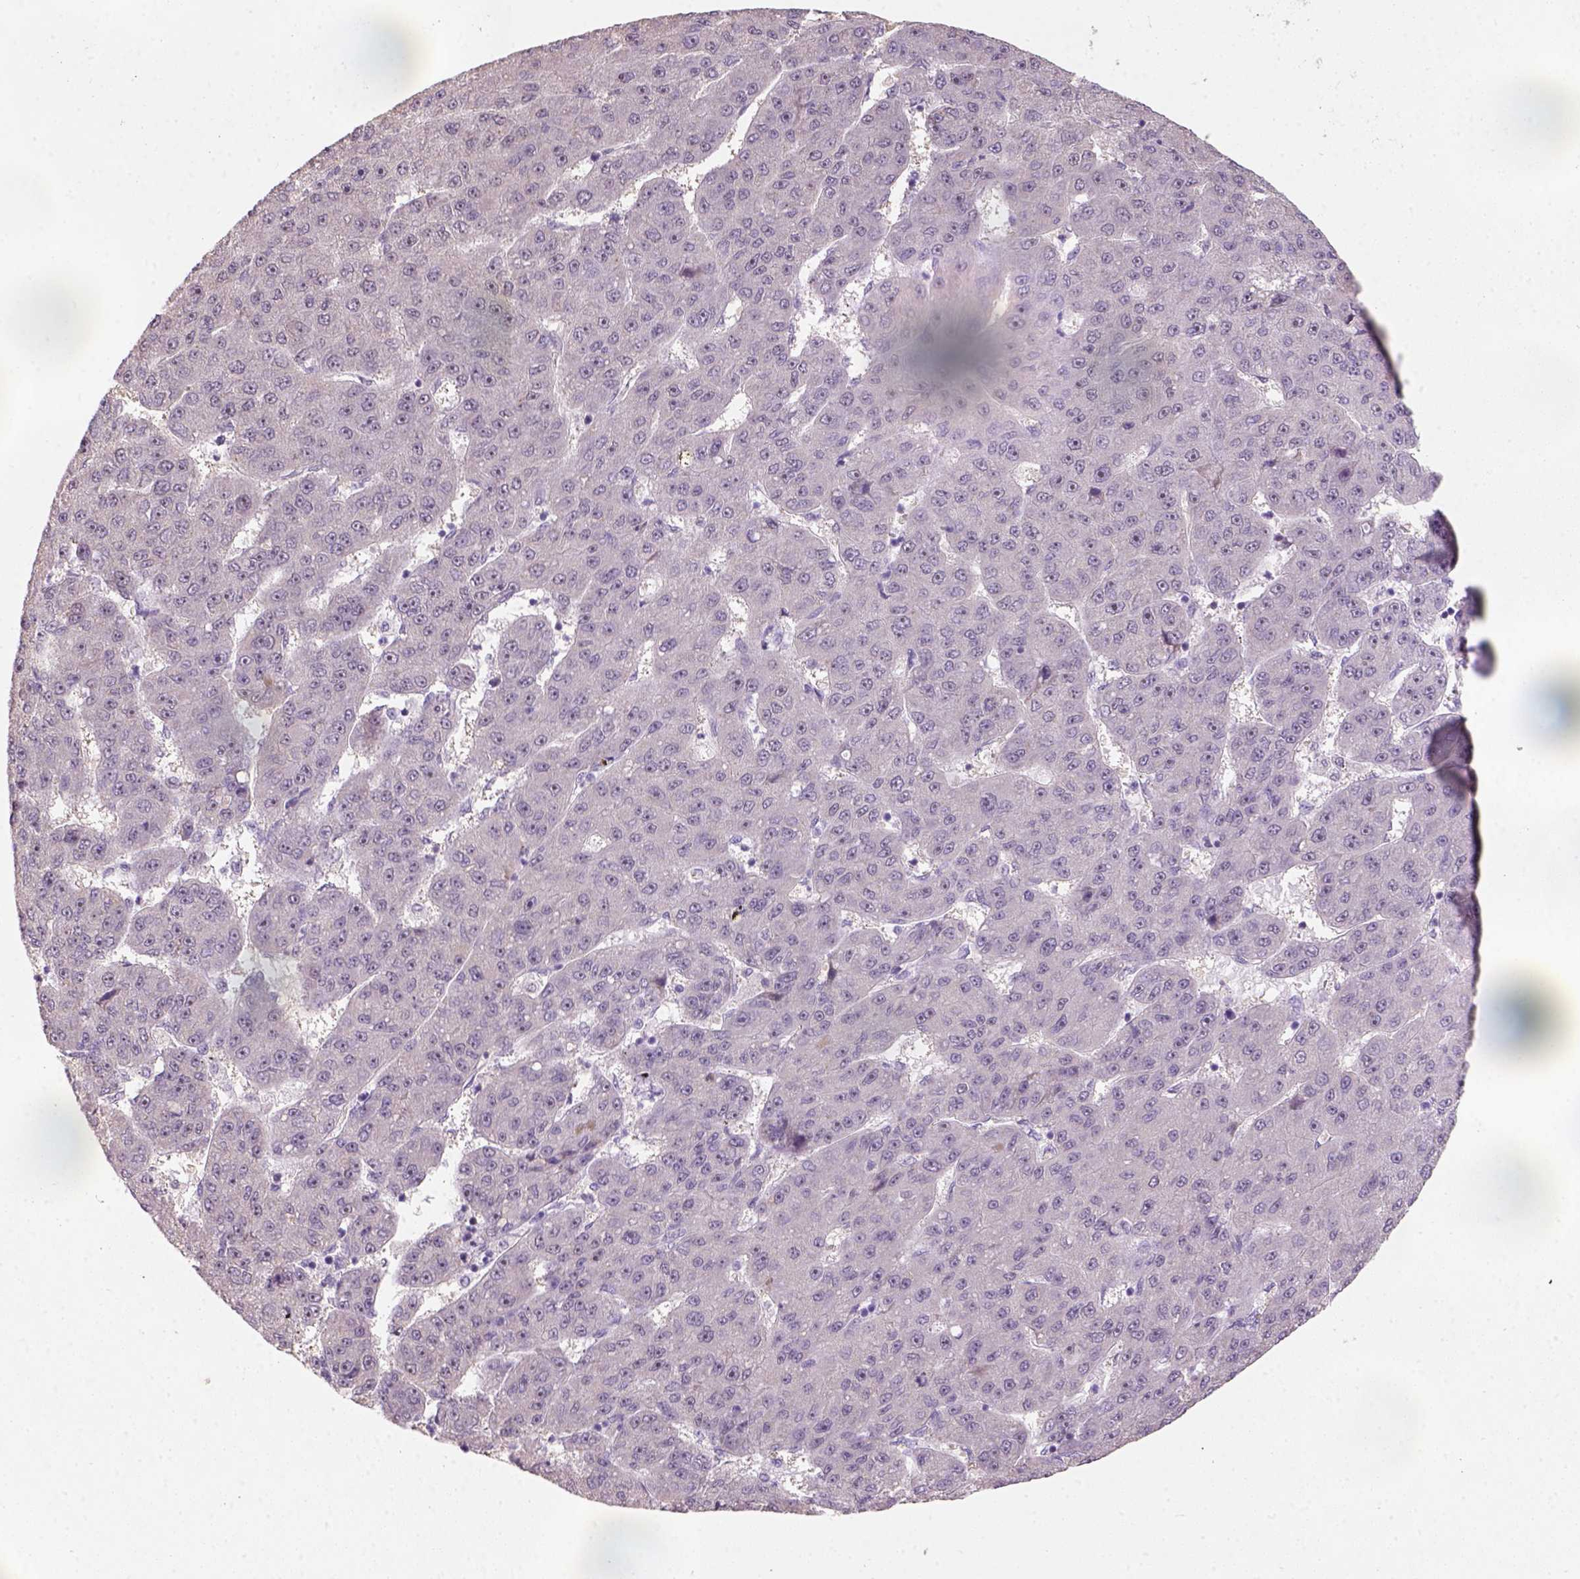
{"staining": {"intensity": "negative", "quantity": "none", "location": "none"}, "tissue": "liver cancer", "cell_type": "Tumor cells", "image_type": "cancer", "snomed": [{"axis": "morphology", "description": "Carcinoma, Hepatocellular, NOS"}, {"axis": "topography", "description": "Liver"}], "caption": "Immunohistochemistry of hepatocellular carcinoma (liver) exhibits no positivity in tumor cells.", "gene": "DDX50", "patient": {"sex": "male", "age": 67}}